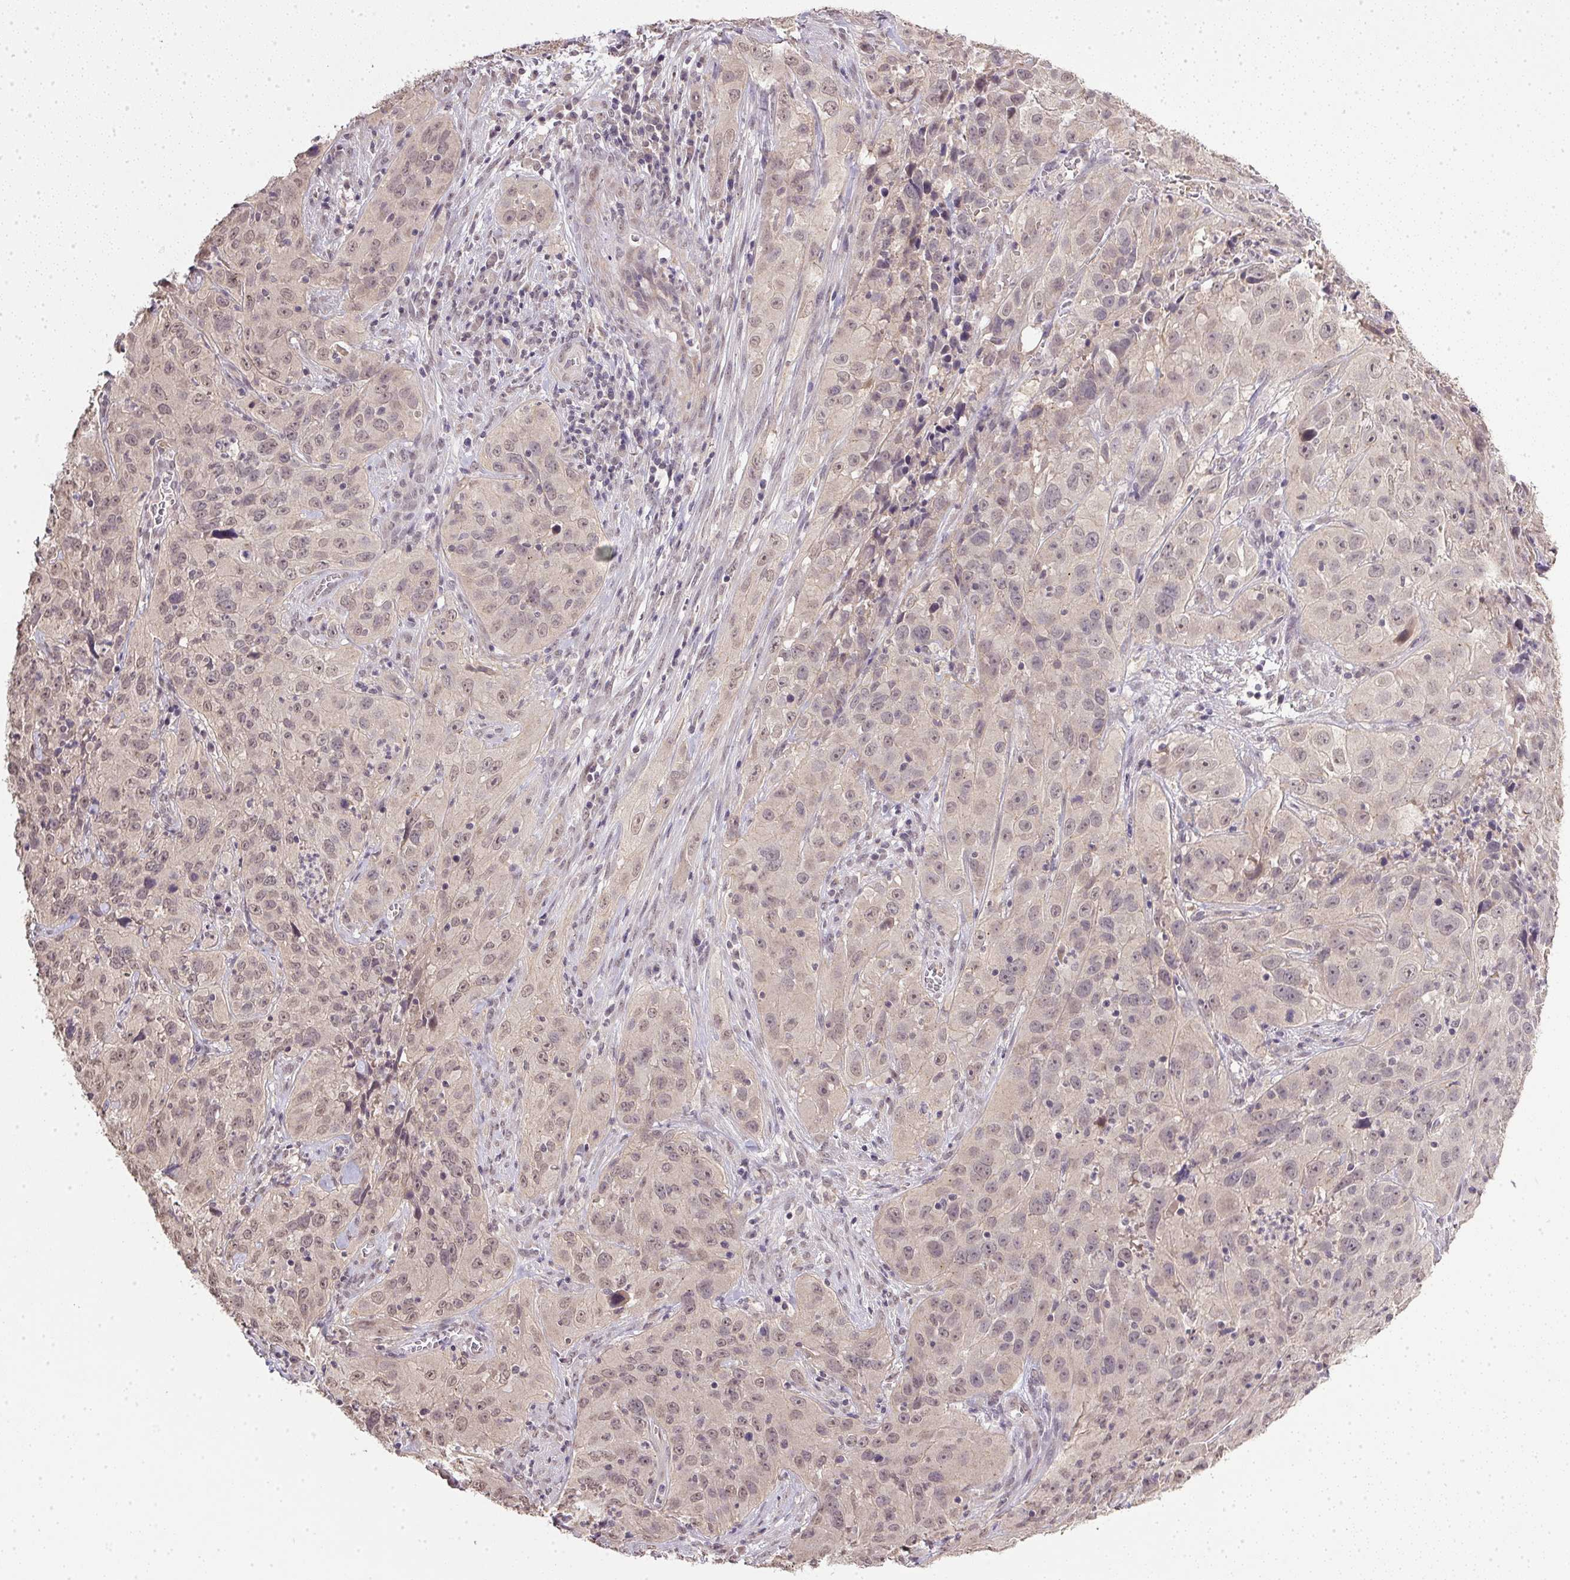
{"staining": {"intensity": "weak", "quantity": "<25%", "location": "nuclear"}, "tissue": "cervical cancer", "cell_type": "Tumor cells", "image_type": "cancer", "snomed": [{"axis": "morphology", "description": "Squamous cell carcinoma, NOS"}, {"axis": "topography", "description": "Cervix"}], "caption": "DAB immunohistochemical staining of human cervical cancer (squamous cell carcinoma) exhibits no significant expression in tumor cells. Nuclei are stained in blue.", "gene": "PPP4R4", "patient": {"sex": "female", "age": 32}}